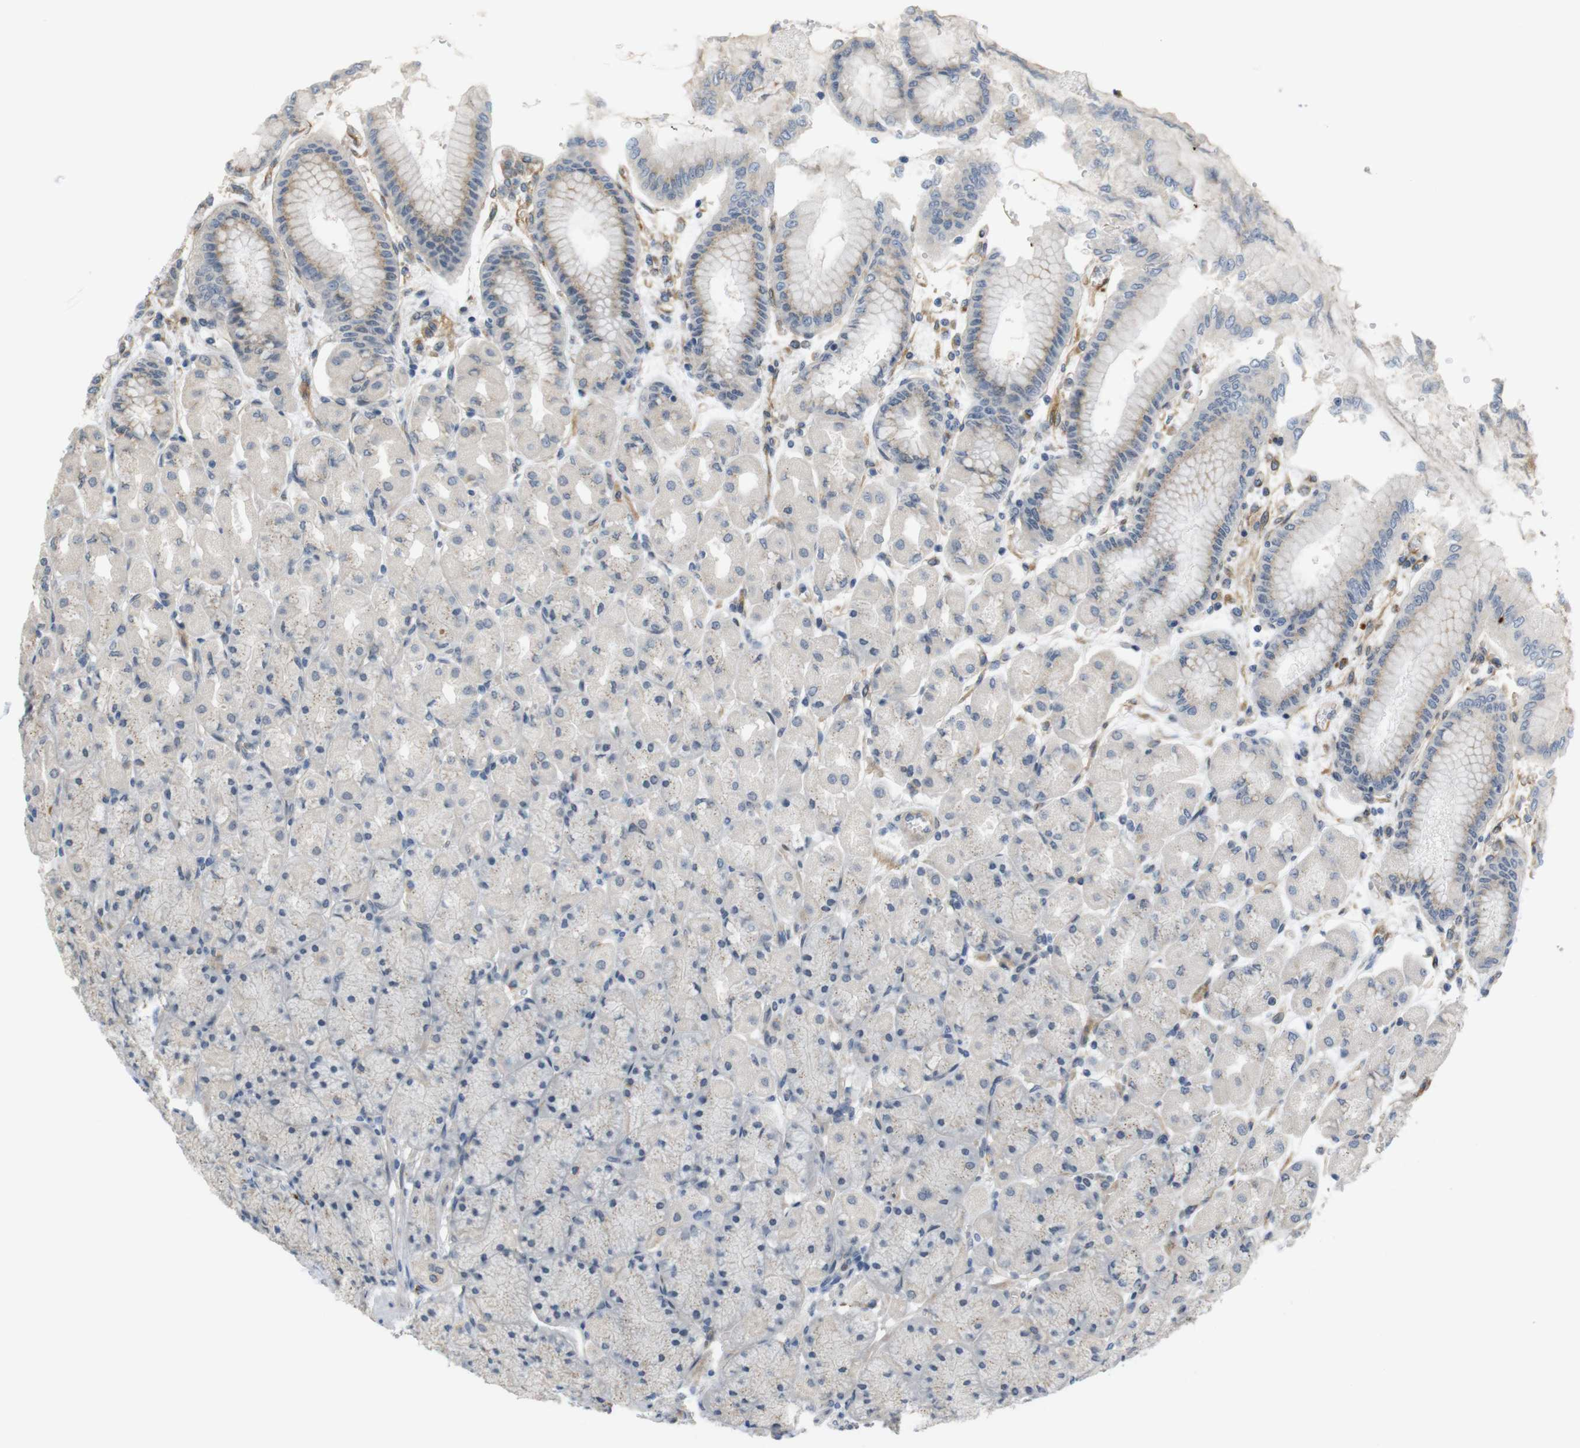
{"staining": {"intensity": "moderate", "quantity": "<25%", "location": "cytoplasmic/membranous"}, "tissue": "stomach", "cell_type": "Glandular cells", "image_type": "normal", "snomed": [{"axis": "morphology", "description": "Normal tissue, NOS"}, {"axis": "topography", "description": "Stomach, upper"}], "caption": "Moderate cytoplasmic/membranous staining for a protein is appreciated in about <25% of glandular cells of unremarkable stomach using immunohistochemistry.", "gene": "TSPAN9", "patient": {"sex": "female", "age": 56}}